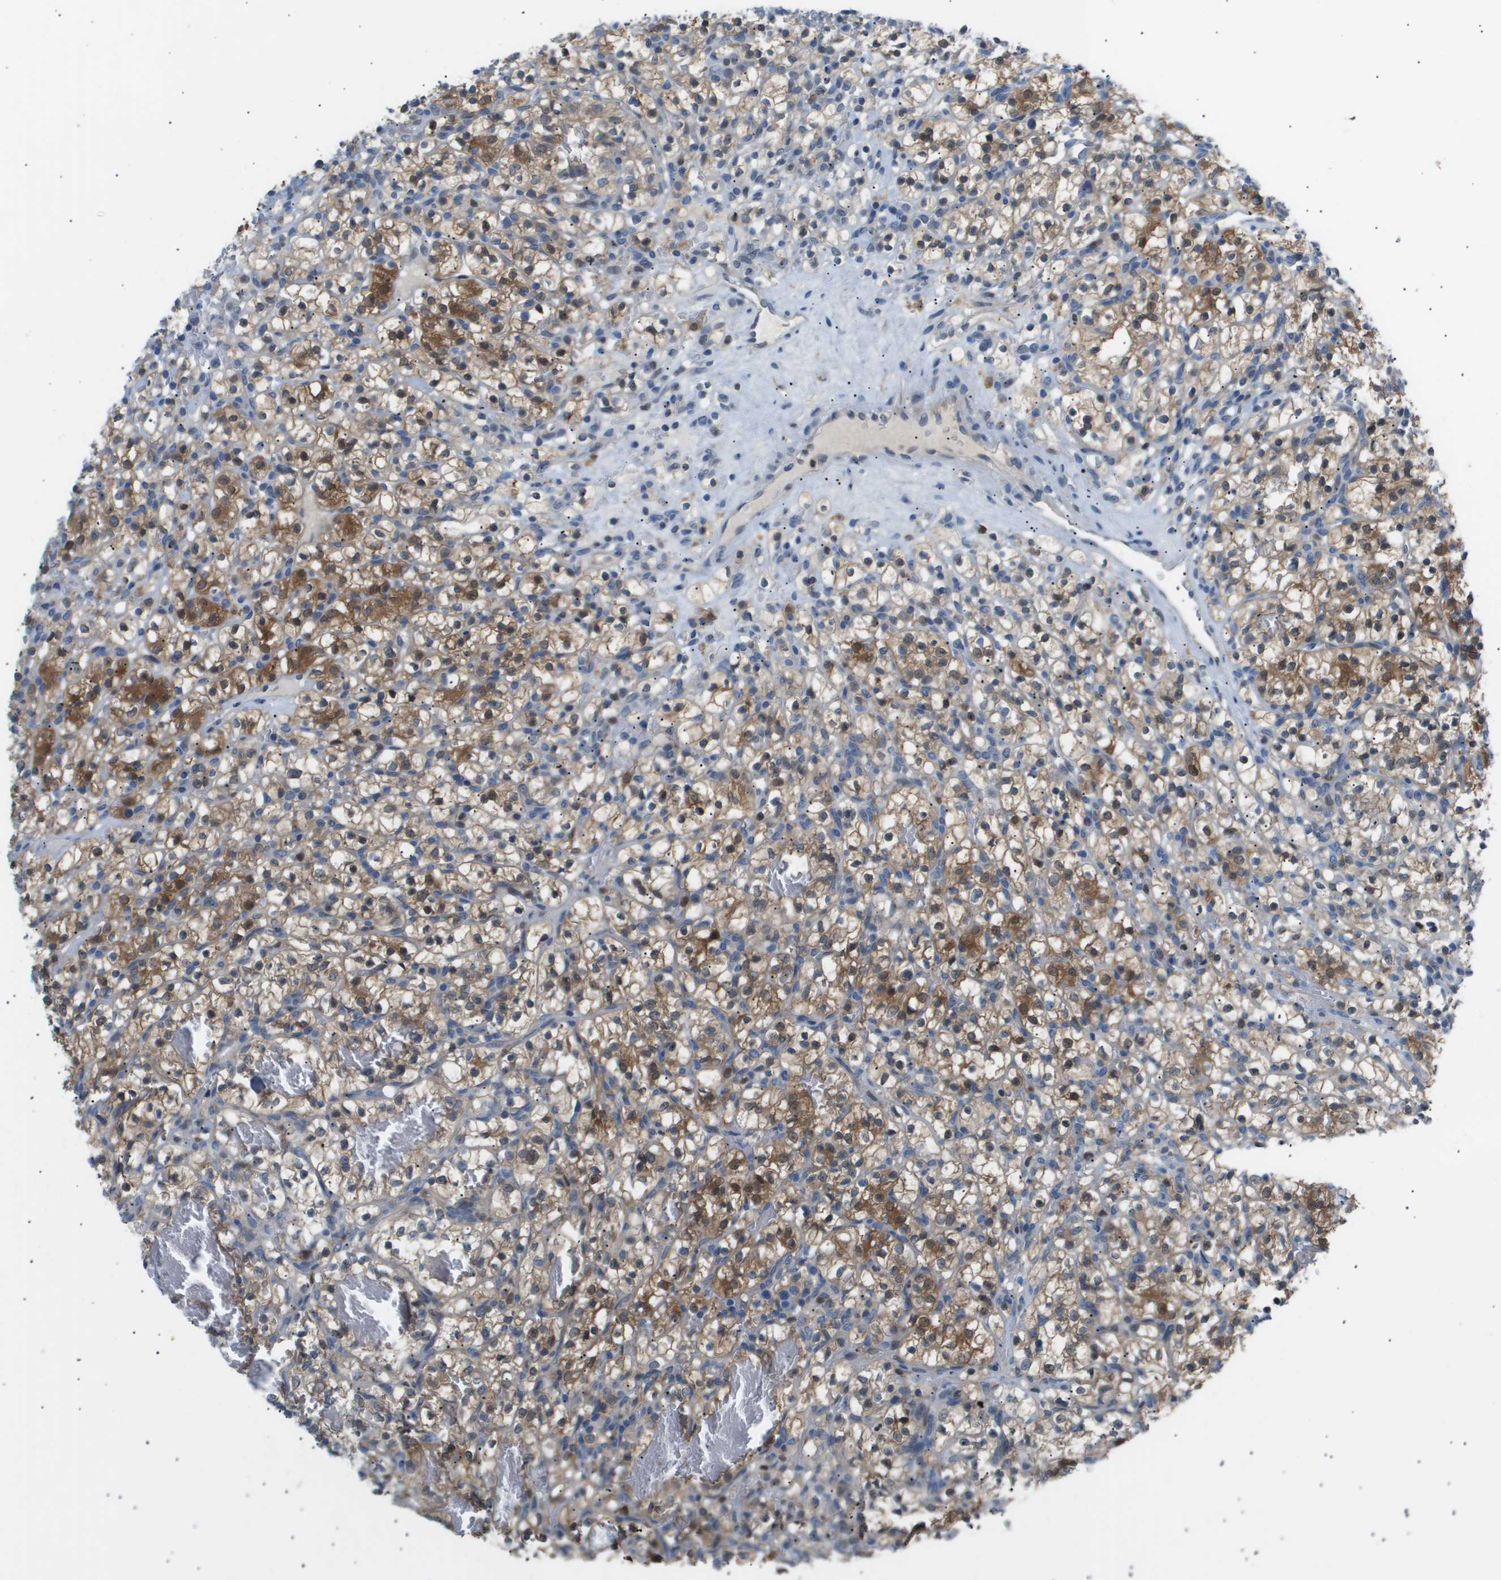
{"staining": {"intensity": "moderate", "quantity": ">75%", "location": "cytoplasmic/membranous,nuclear"}, "tissue": "renal cancer", "cell_type": "Tumor cells", "image_type": "cancer", "snomed": [{"axis": "morphology", "description": "Adenocarcinoma, NOS"}, {"axis": "topography", "description": "Kidney"}], "caption": "Human adenocarcinoma (renal) stained for a protein (brown) shows moderate cytoplasmic/membranous and nuclear positive expression in approximately >75% of tumor cells.", "gene": "AKR1A1", "patient": {"sex": "female", "age": 57}}